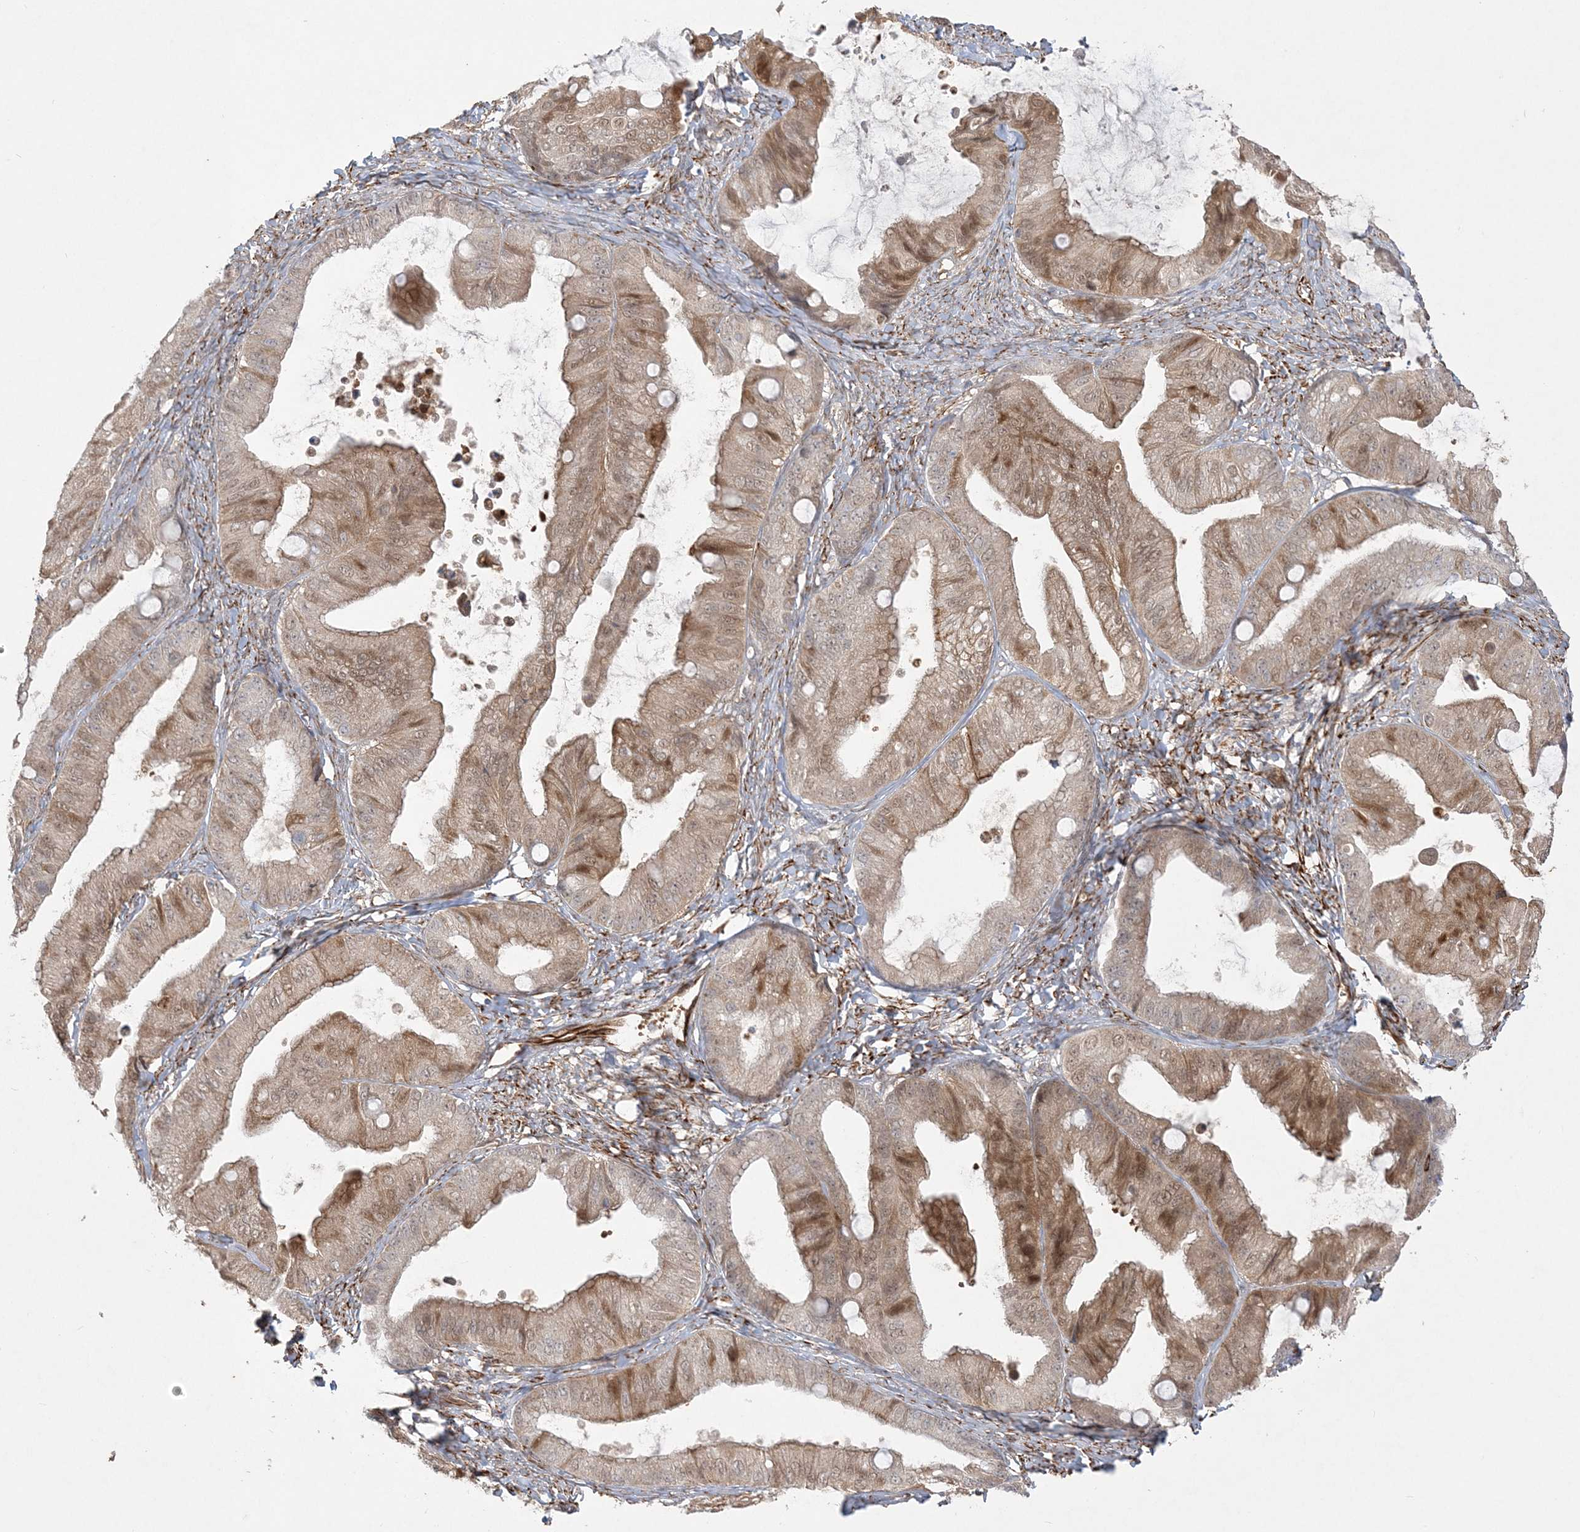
{"staining": {"intensity": "moderate", "quantity": ">75%", "location": "cytoplasmic/membranous,nuclear"}, "tissue": "ovarian cancer", "cell_type": "Tumor cells", "image_type": "cancer", "snomed": [{"axis": "morphology", "description": "Cystadenocarcinoma, mucinous, NOS"}, {"axis": "topography", "description": "Ovary"}], "caption": "A photomicrograph showing moderate cytoplasmic/membranous and nuclear staining in approximately >75% of tumor cells in ovarian mucinous cystadenocarcinoma, as visualized by brown immunohistochemical staining.", "gene": "INPP1", "patient": {"sex": "female", "age": 71}}